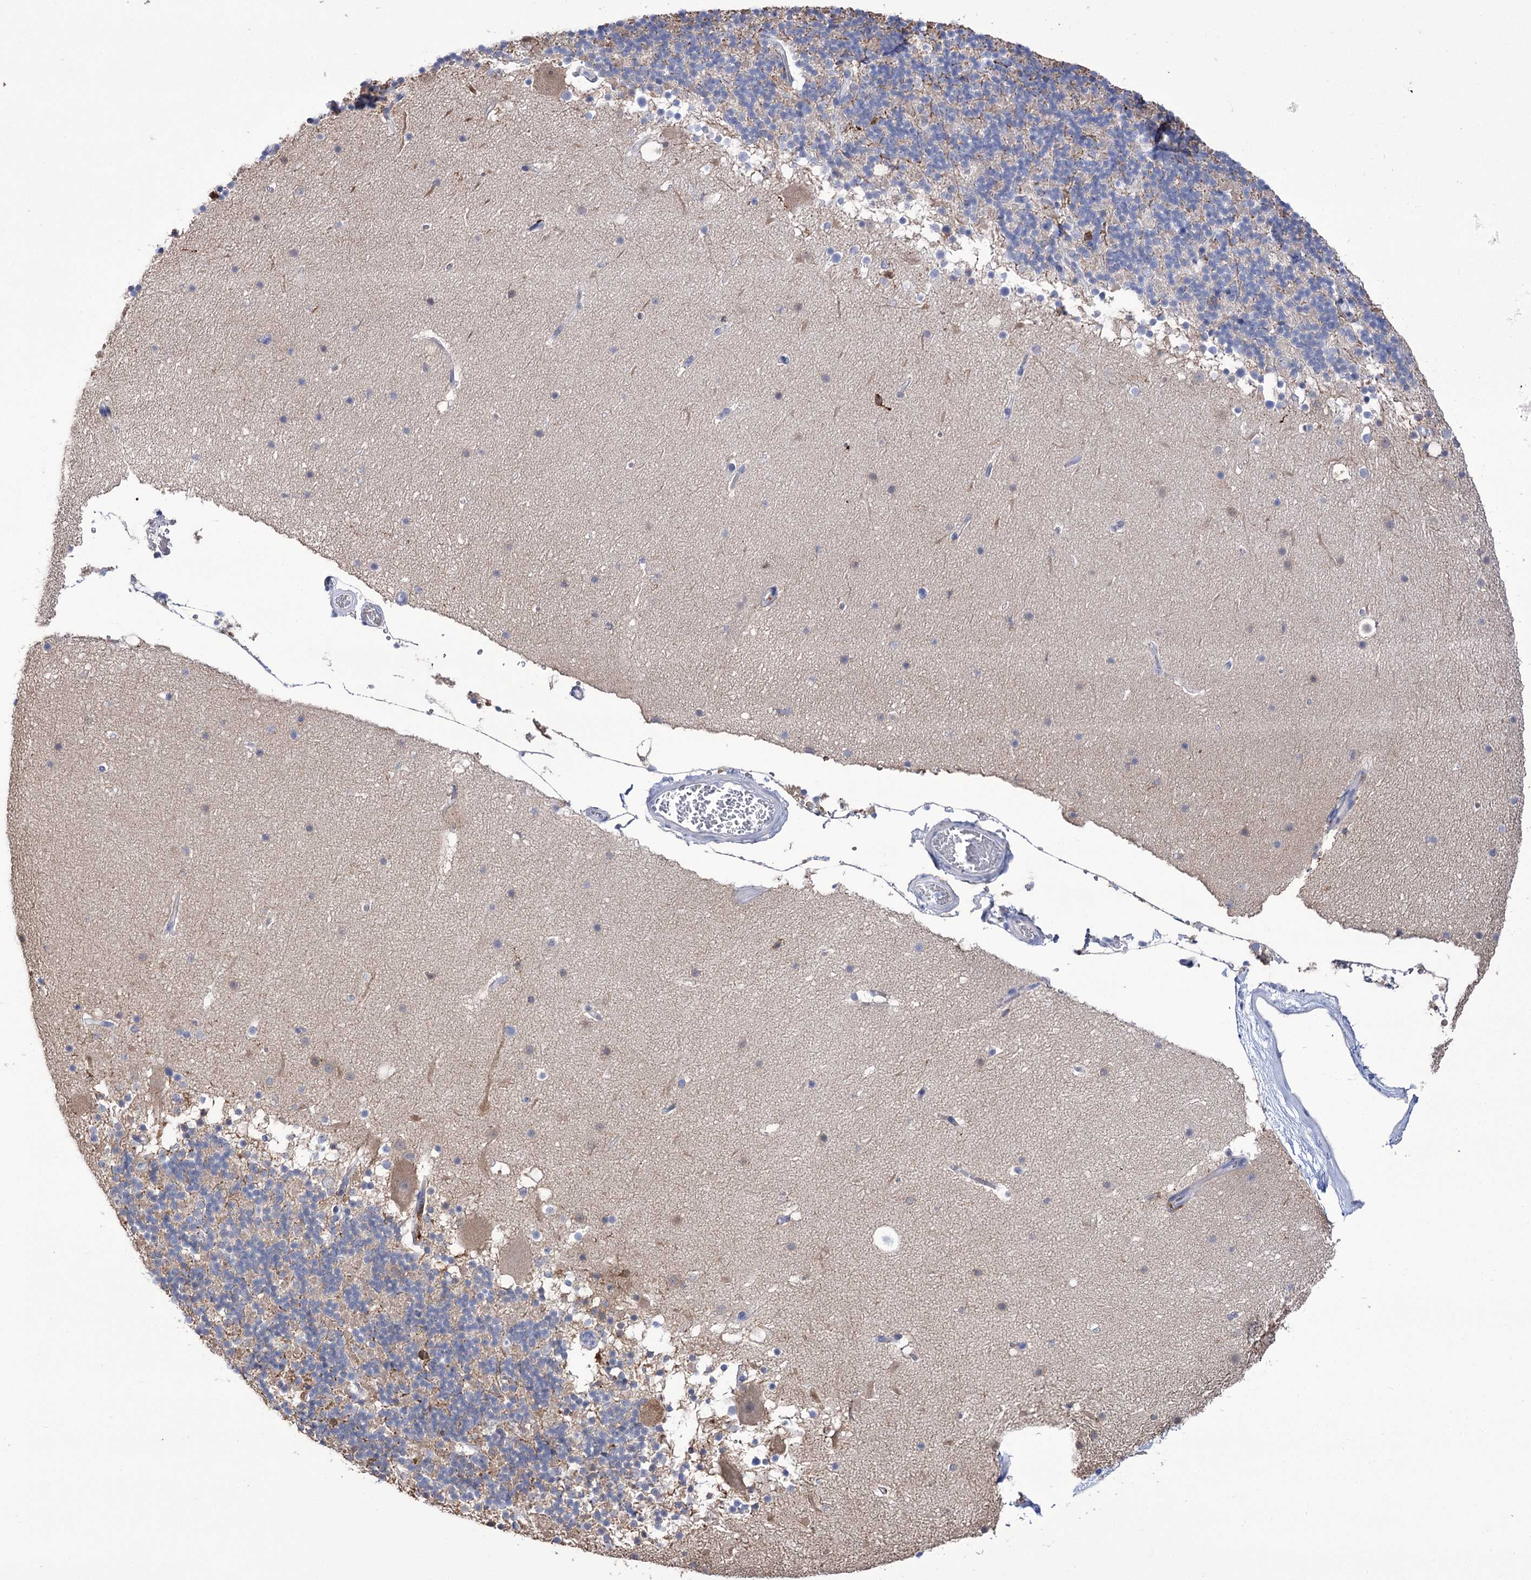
{"staining": {"intensity": "negative", "quantity": "none", "location": "none"}, "tissue": "cerebellum", "cell_type": "Cells in granular layer", "image_type": "normal", "snomed": [{"axis": "morphology", "description": "Normal tissue, NOS"}, {"axis": "topography", "description": "Cerebellum"}], "caption": "This is a histopathology image of immunohistochemistry (IHC) staining of benign cerebellum, which shows no positivity in cells in granular layer.", "gene": "ZNF622", "patient": {"sex": "male", "age": 57}}